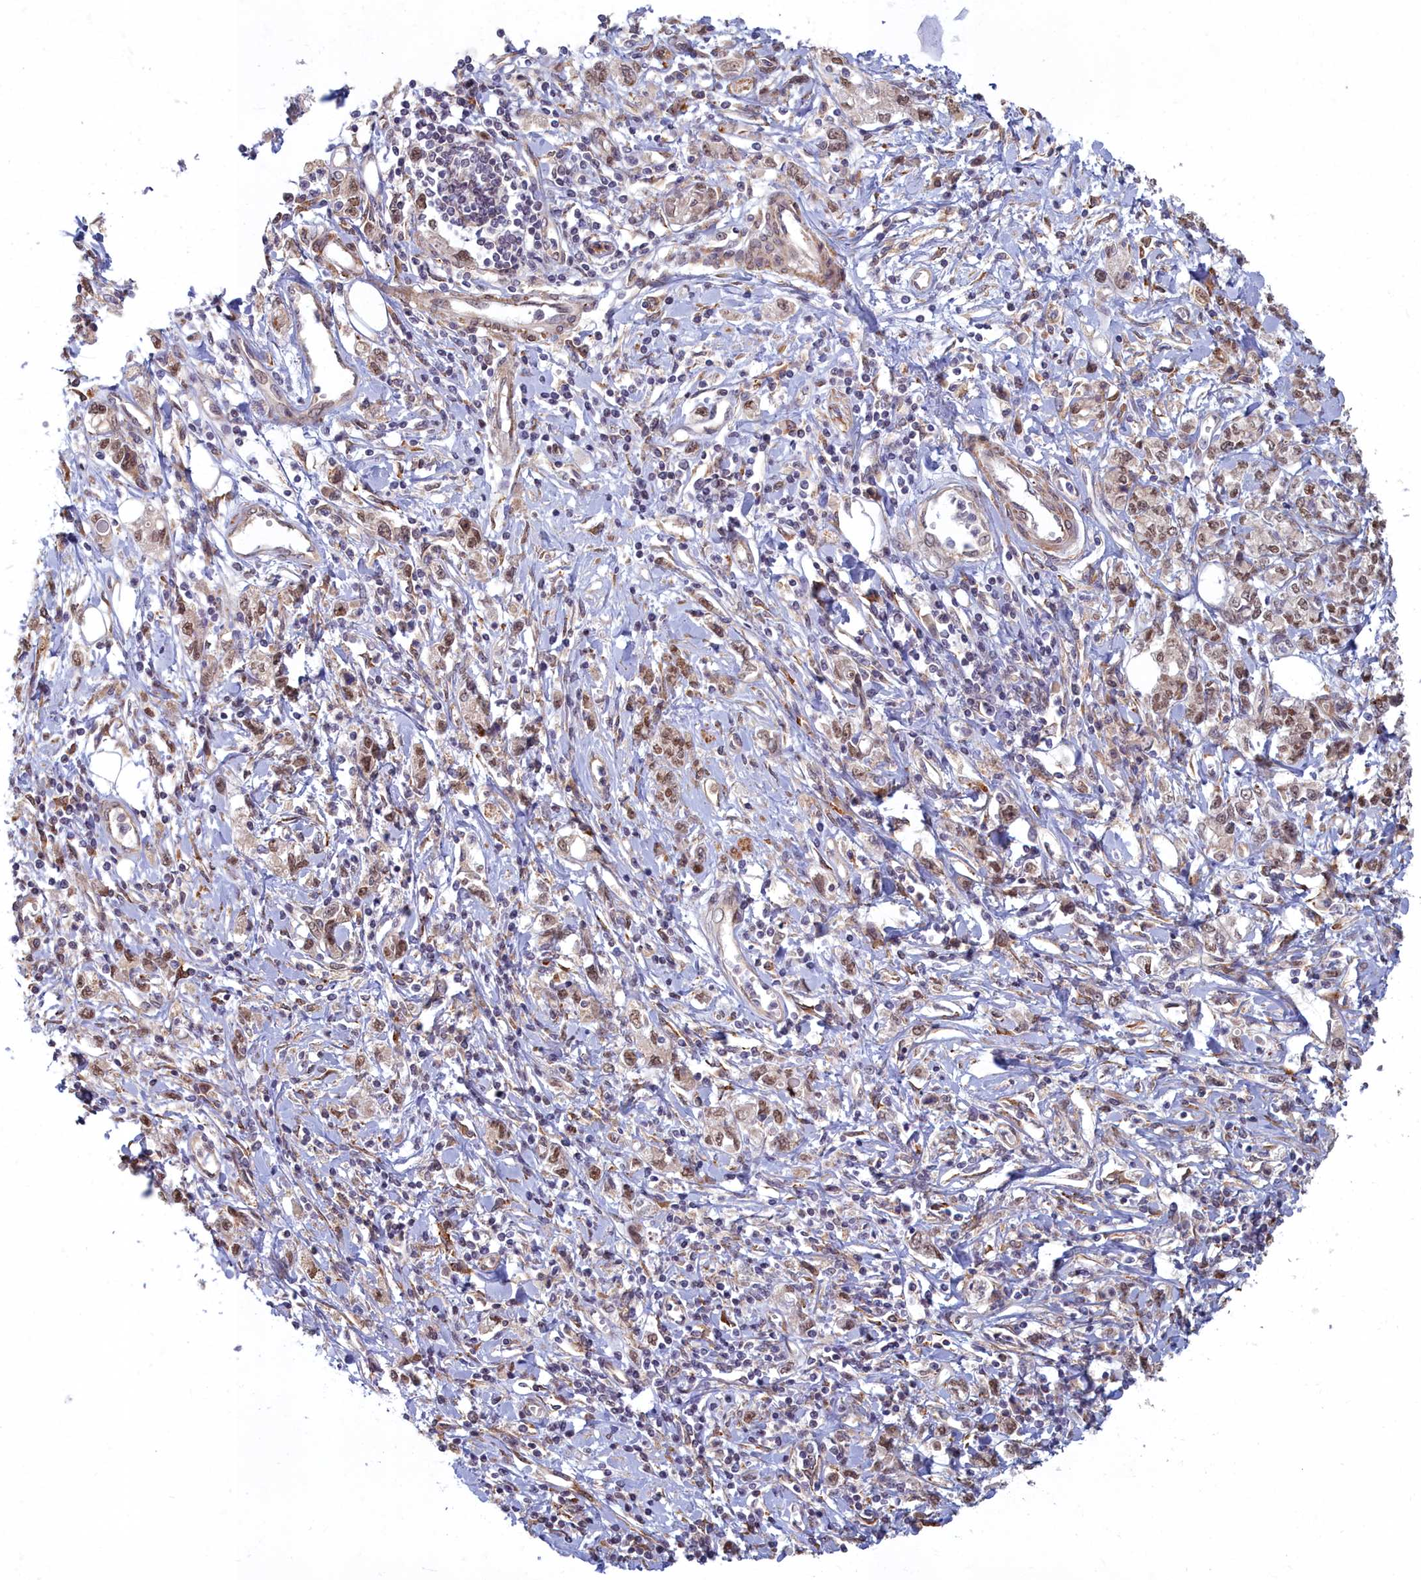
{"staining": {"intensity": "moderate", "quantity": ">75%", "location": "nuclear"}, "tissue": "stomach cancer", "cell_type": "Tumor cells", "image_type": "cancer", "snomed": [{"axis": "morphology", "description": "Adenocarcinoma, NOS"}, {"axis": "topography", "description": "Stomach"}], "caption": "DAB (3,3'-diaminobenzidine) immunohistochemical staining of stomach cancer reveals moderate nuclear protein positivity in about >75% of tumor cells. The protein is stained brown, and the nuclei are stained in blue (DAB IHC with brightfield microscopy, high magnification).", "gene": "MAK16", "patient": {"sex": "female", "age": 76}}